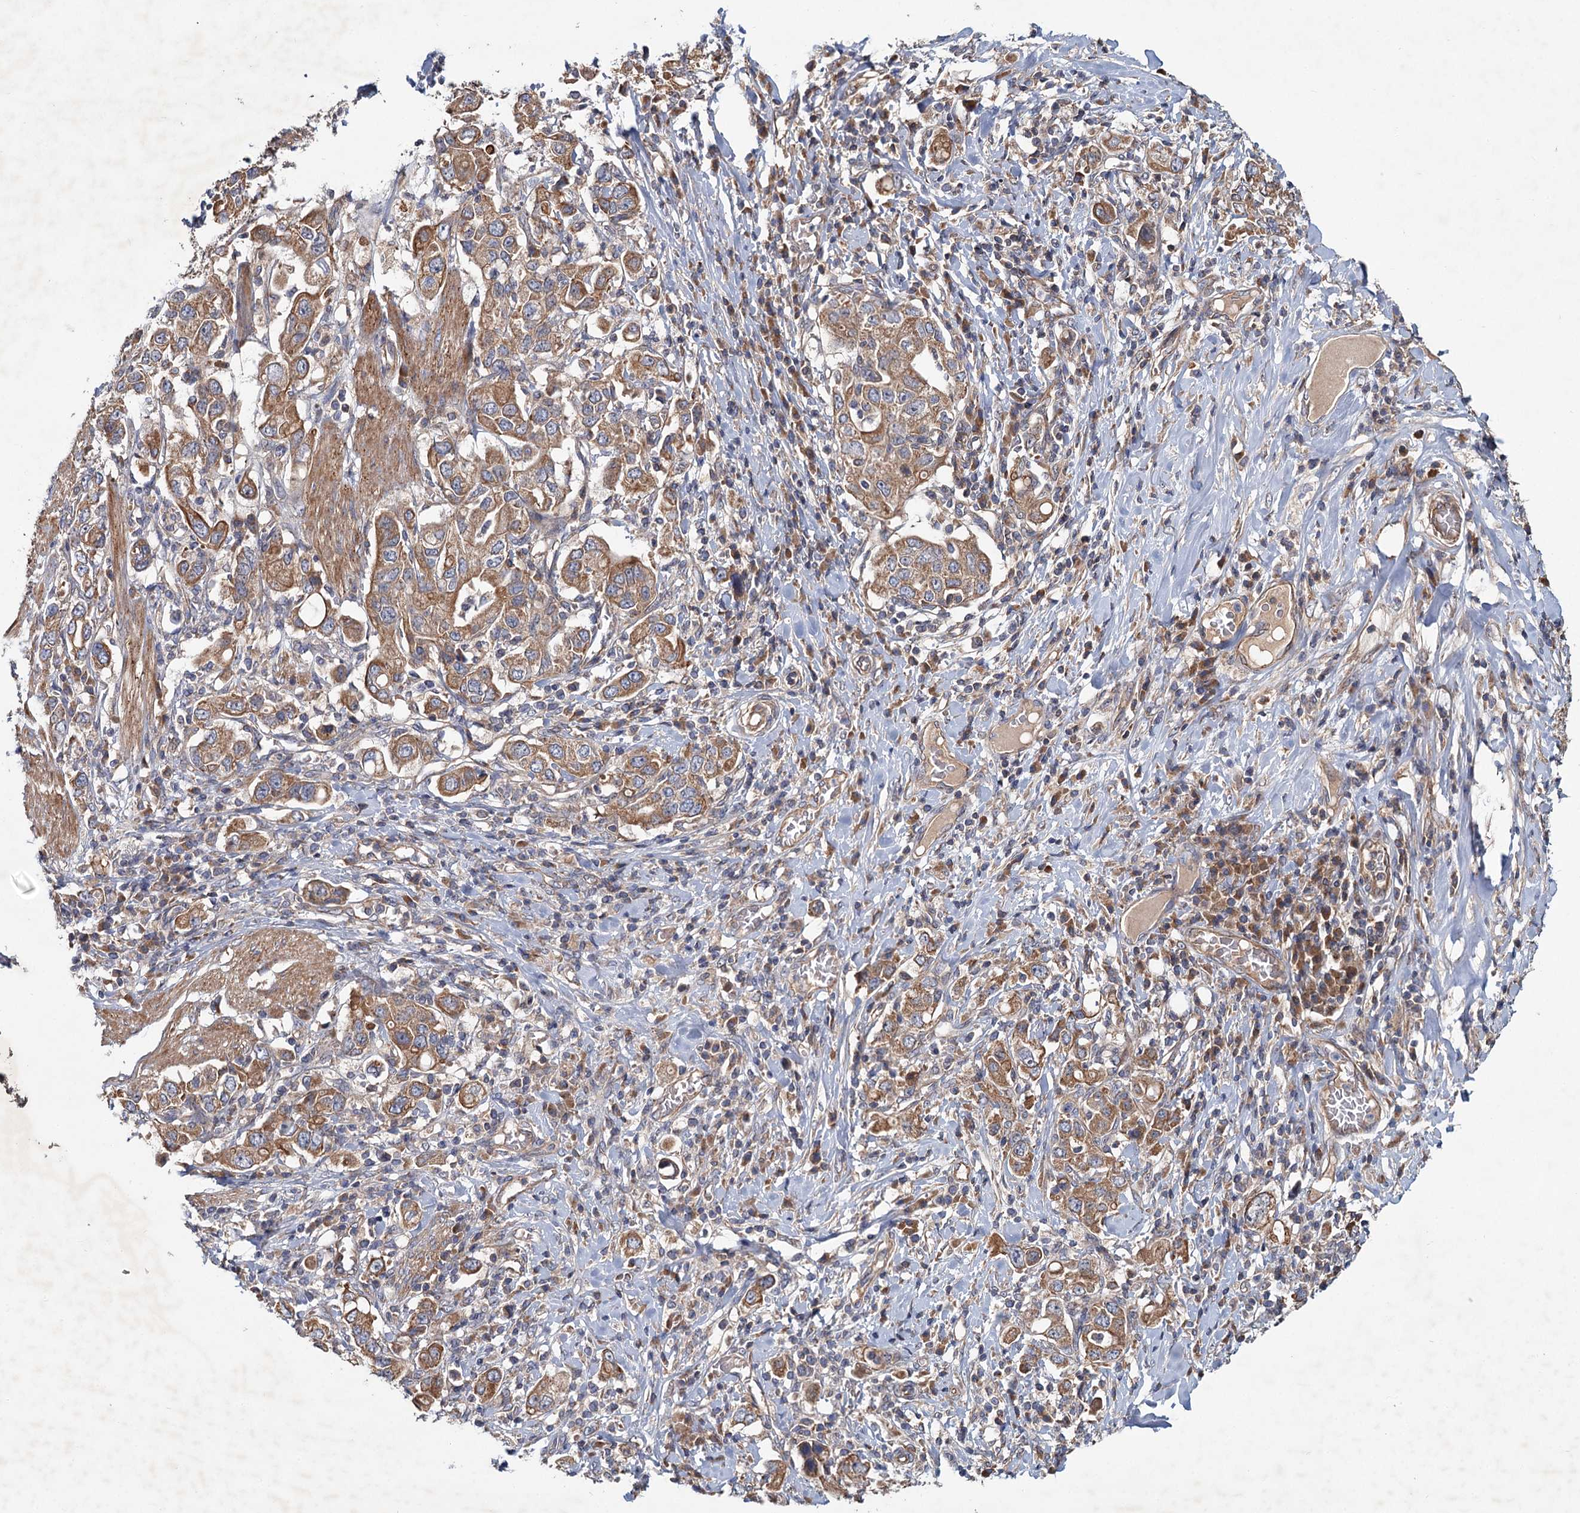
{"staining": {"intensity": "moderate", "quantity": ">75%", "location": "cytoplasmic/membranous"}, "tissue": "stomach cancer", "cell_type": "Tumor cells", "image_type": "cancer", "snomed": [{"axis": "morphology", "description": "Adenocarcinoma, NOS"}, {"axis": "topography", "description": "Stomach, upper"}], "caption": "IHC (DAB (3,3'-diaminobenzidine)) staining of human stomach cancer displays moderate cytoplasmic/membranous protein positivity in approximately >75% of tumor cells.", "gene": "MTRR", "patient": {"sex": "male", "age": 62}}